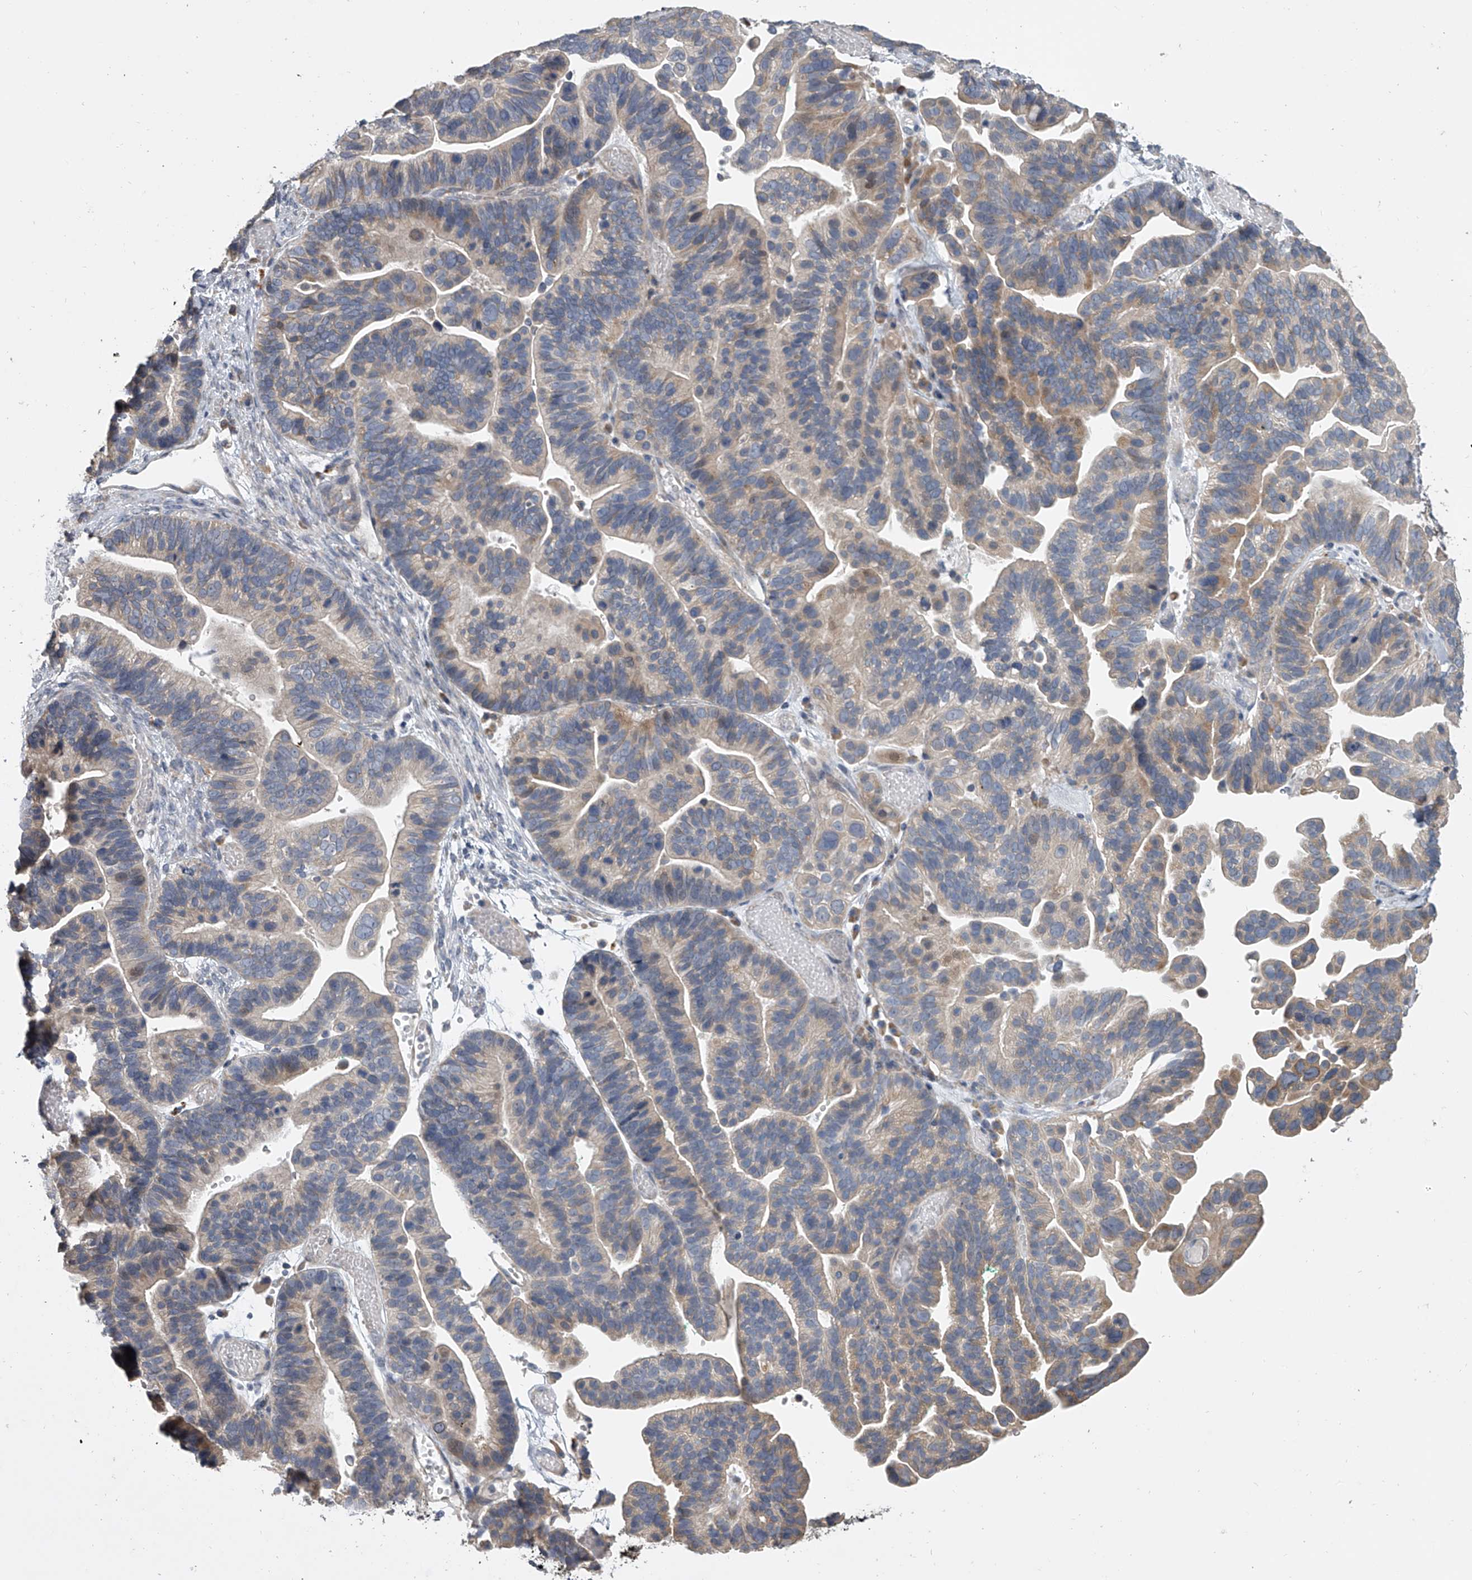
{"staining": {"intensity": "weak", "quantity": "25%-75%", "location": "cytoplasmic/membranous"}, "tissue": "ovarian cancer", "cell_type": "Tumor cells", "image_type": "cancer", "snomed": [{"axis": "morphology", "description": "Cystadenocarcinoma, serous, NOS"}, {"axis": "topography", "description": "Ovary"}], "caption": "Immunohistochemistry histopathology image of ovarian cancer (serous cystadenocarcinoma) stained for a protein (brown), which displays low levels of weak cytoplasmic/membranous expression in about 25%-75% of tumor cells.", "gene": "DOCK9", "patient": {"sex": "female", "age": 56}}